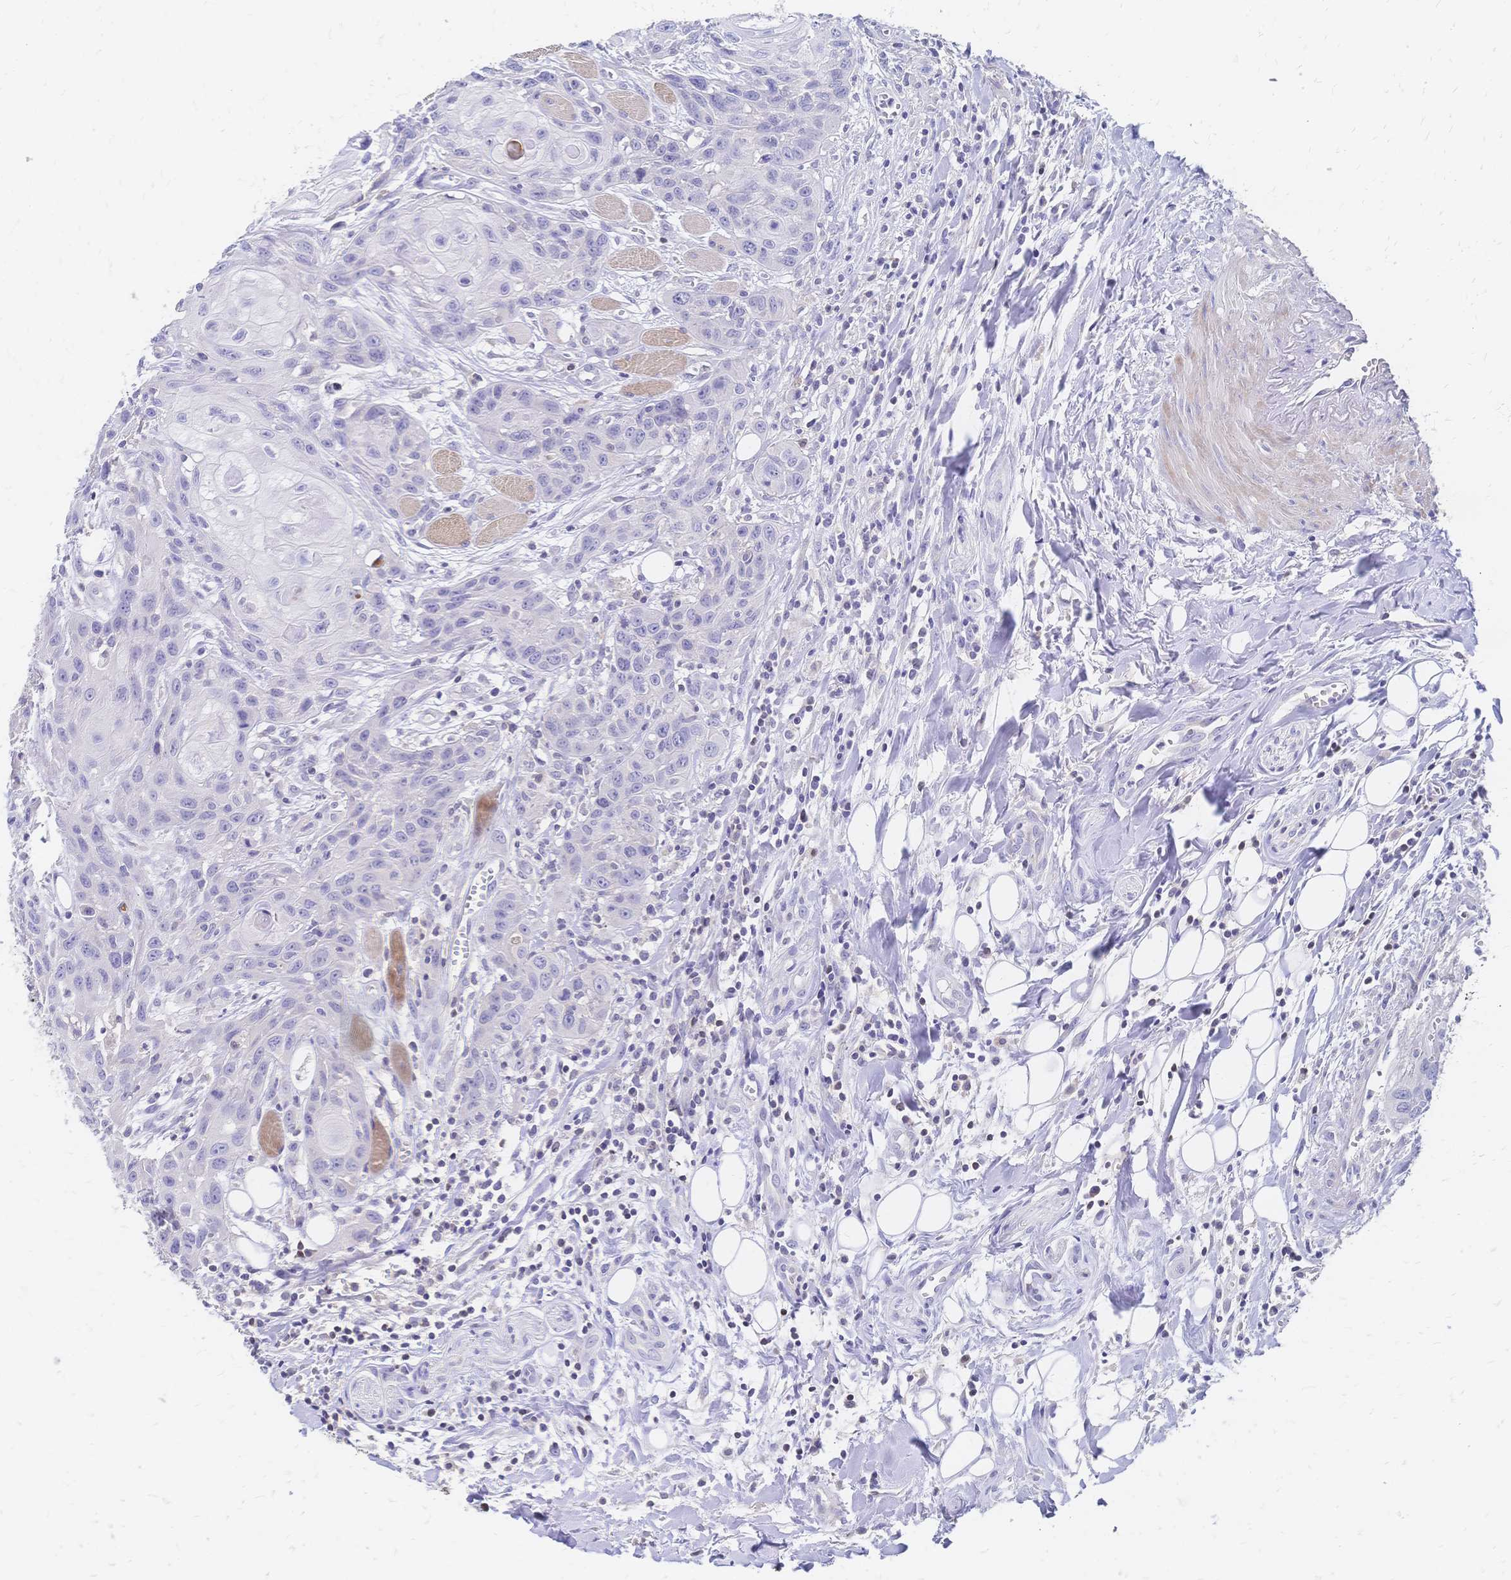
{"staining": {"intensity": "negative", "quantity": "none", "location": "none"}, "tissue": "head and neck cancer", "cell_type": "Tumor cells", "image_type": "cancer", "snomed": [{"axis": "morphology", "description": "Squamous cell carcinoma, NOS"}, {"axis": "topography", "description": "Oral tissue"}, {"axis": "topography", "description": "Head-Neck"}], "caption": "An image of human head and neck squamous cell carcinoma is negative for staining in tumor cells.", "gene": "DTNB", "patient": {"sex": "male", "age": 58}}